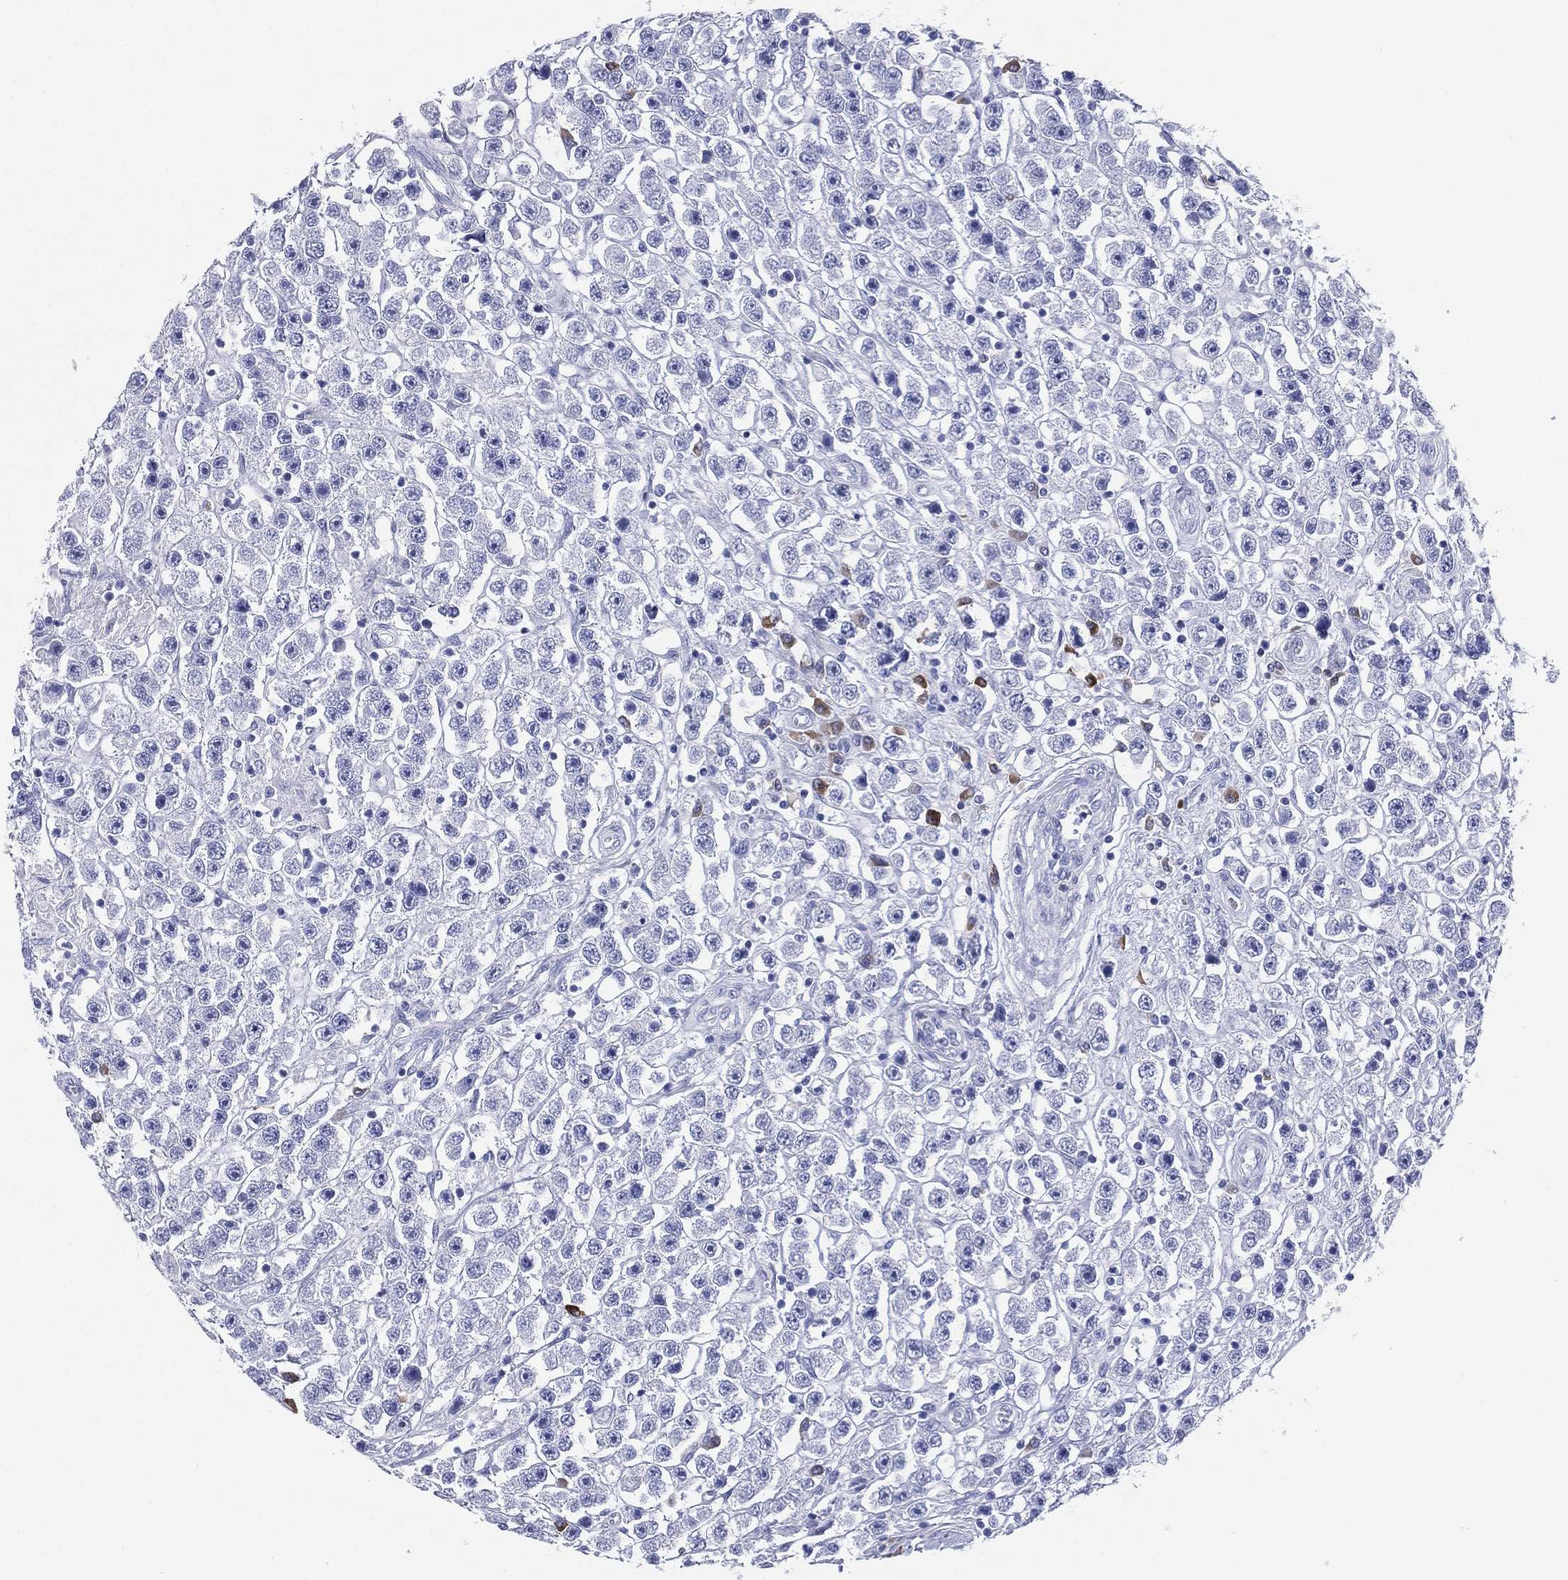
{"staining": {"intensity": "negative", "quantity": "none", "location": "none"}, "tissue": "testis cancer", "cell_type": "Tumor cells", "image_type": "cancer", "snomed": [{"axis": "morphology", "description": "Seminoma, NOS"}, {"axis": "topography", "description": "Testis"}], "caption": "Human seminoma (testis) stained for a protein using immunohistochemistry shows no staining in tumor cells.", "gene": "CD79A", "patient": {"sex": "male", "age": 45}}